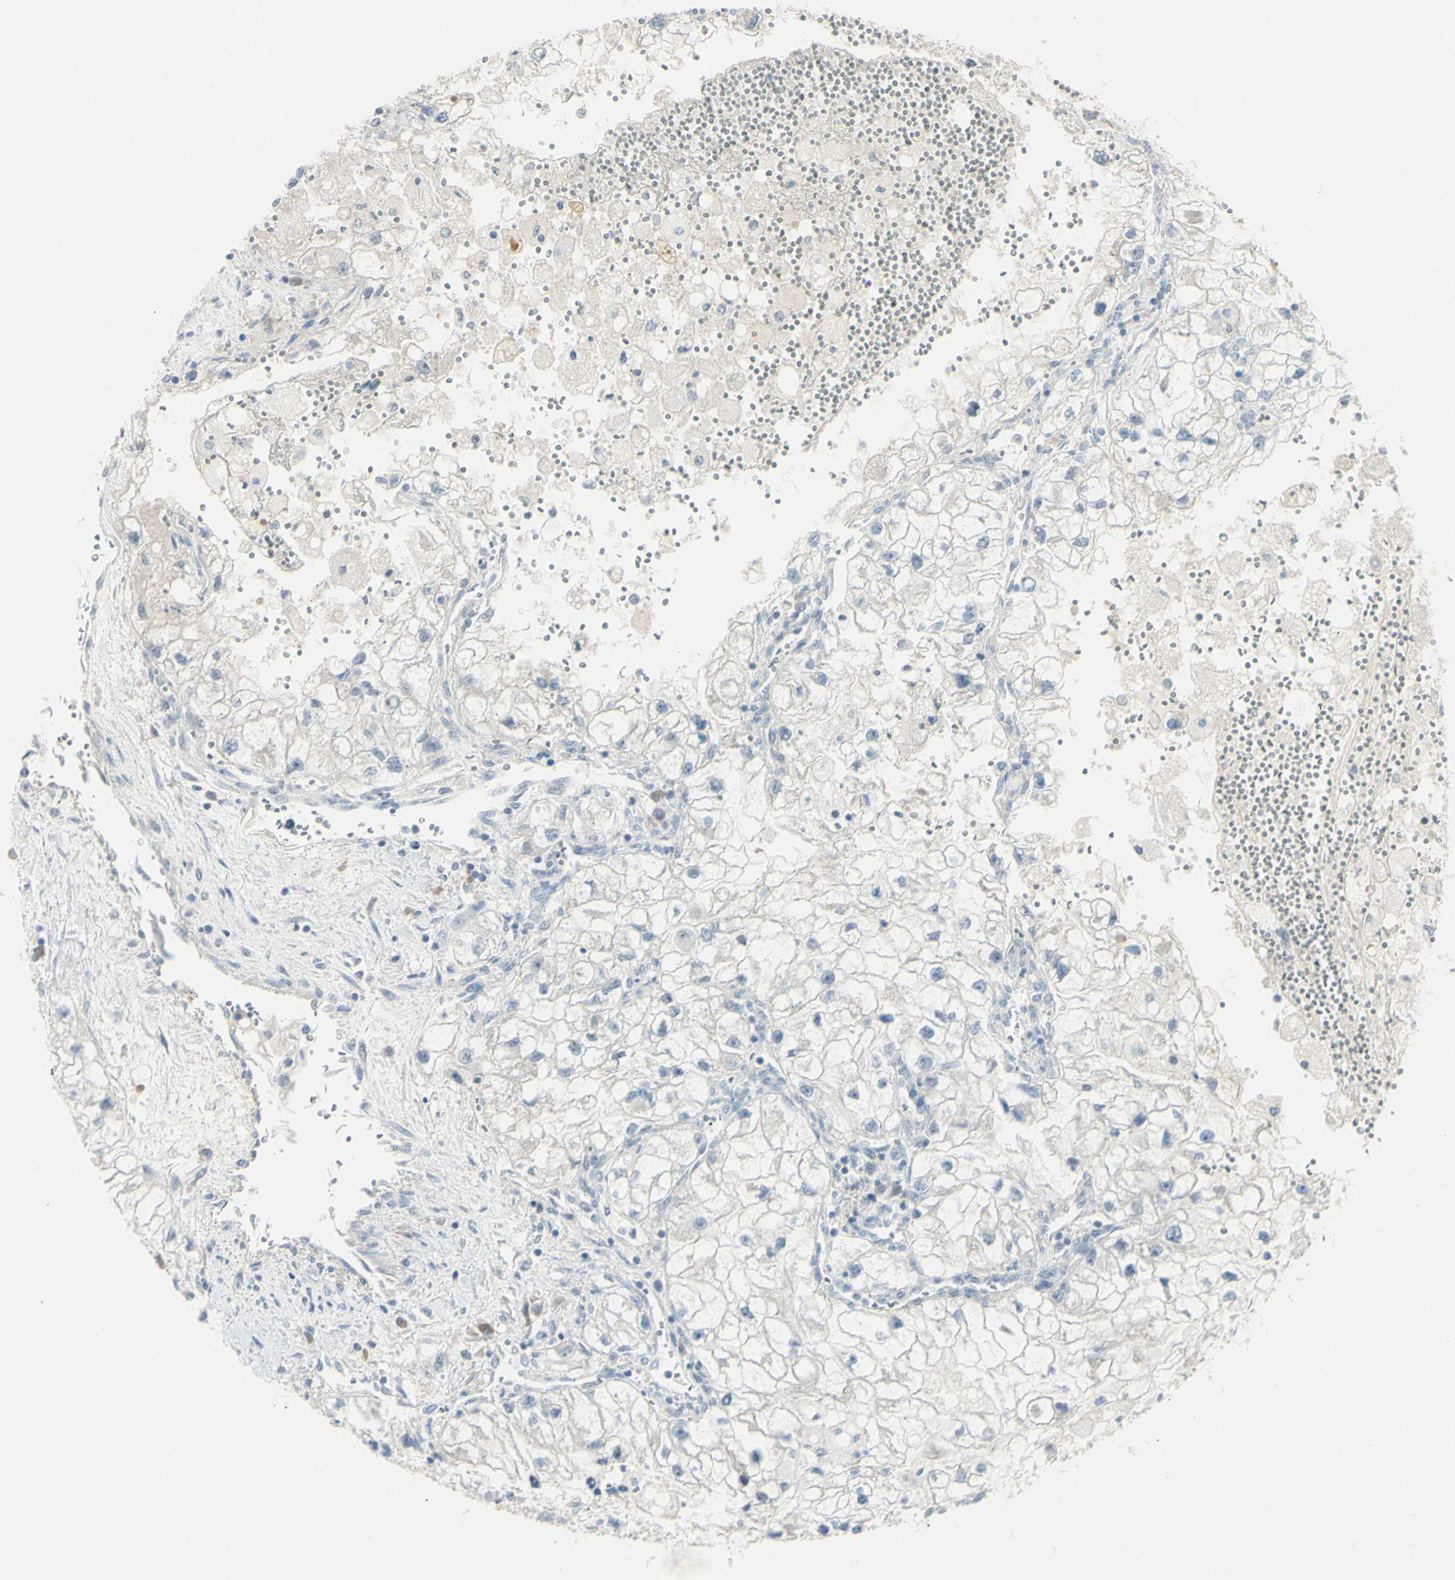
{"staining": {"intensity": "weak", "quantity": ">75%", "location": "cytoplasmic/membranous"}, "tissue": "renal cancer", "cell_type": "Tumor cells", "image_type": "cancer", "snomed": [{"axis": "morphology", "description": "Adenocarcinoma, NOS"}, {"axis": "topography", "description": "Kidney"}], "caption": "Immunohistochemical staining of human adenocarcinoma (renal) exhibits low levels of weak cytoplasmic/membranous expression in about >75% of tumor cells.", "gene": "SH3GL2", "patient": {"sex": "female", "age": 70}}